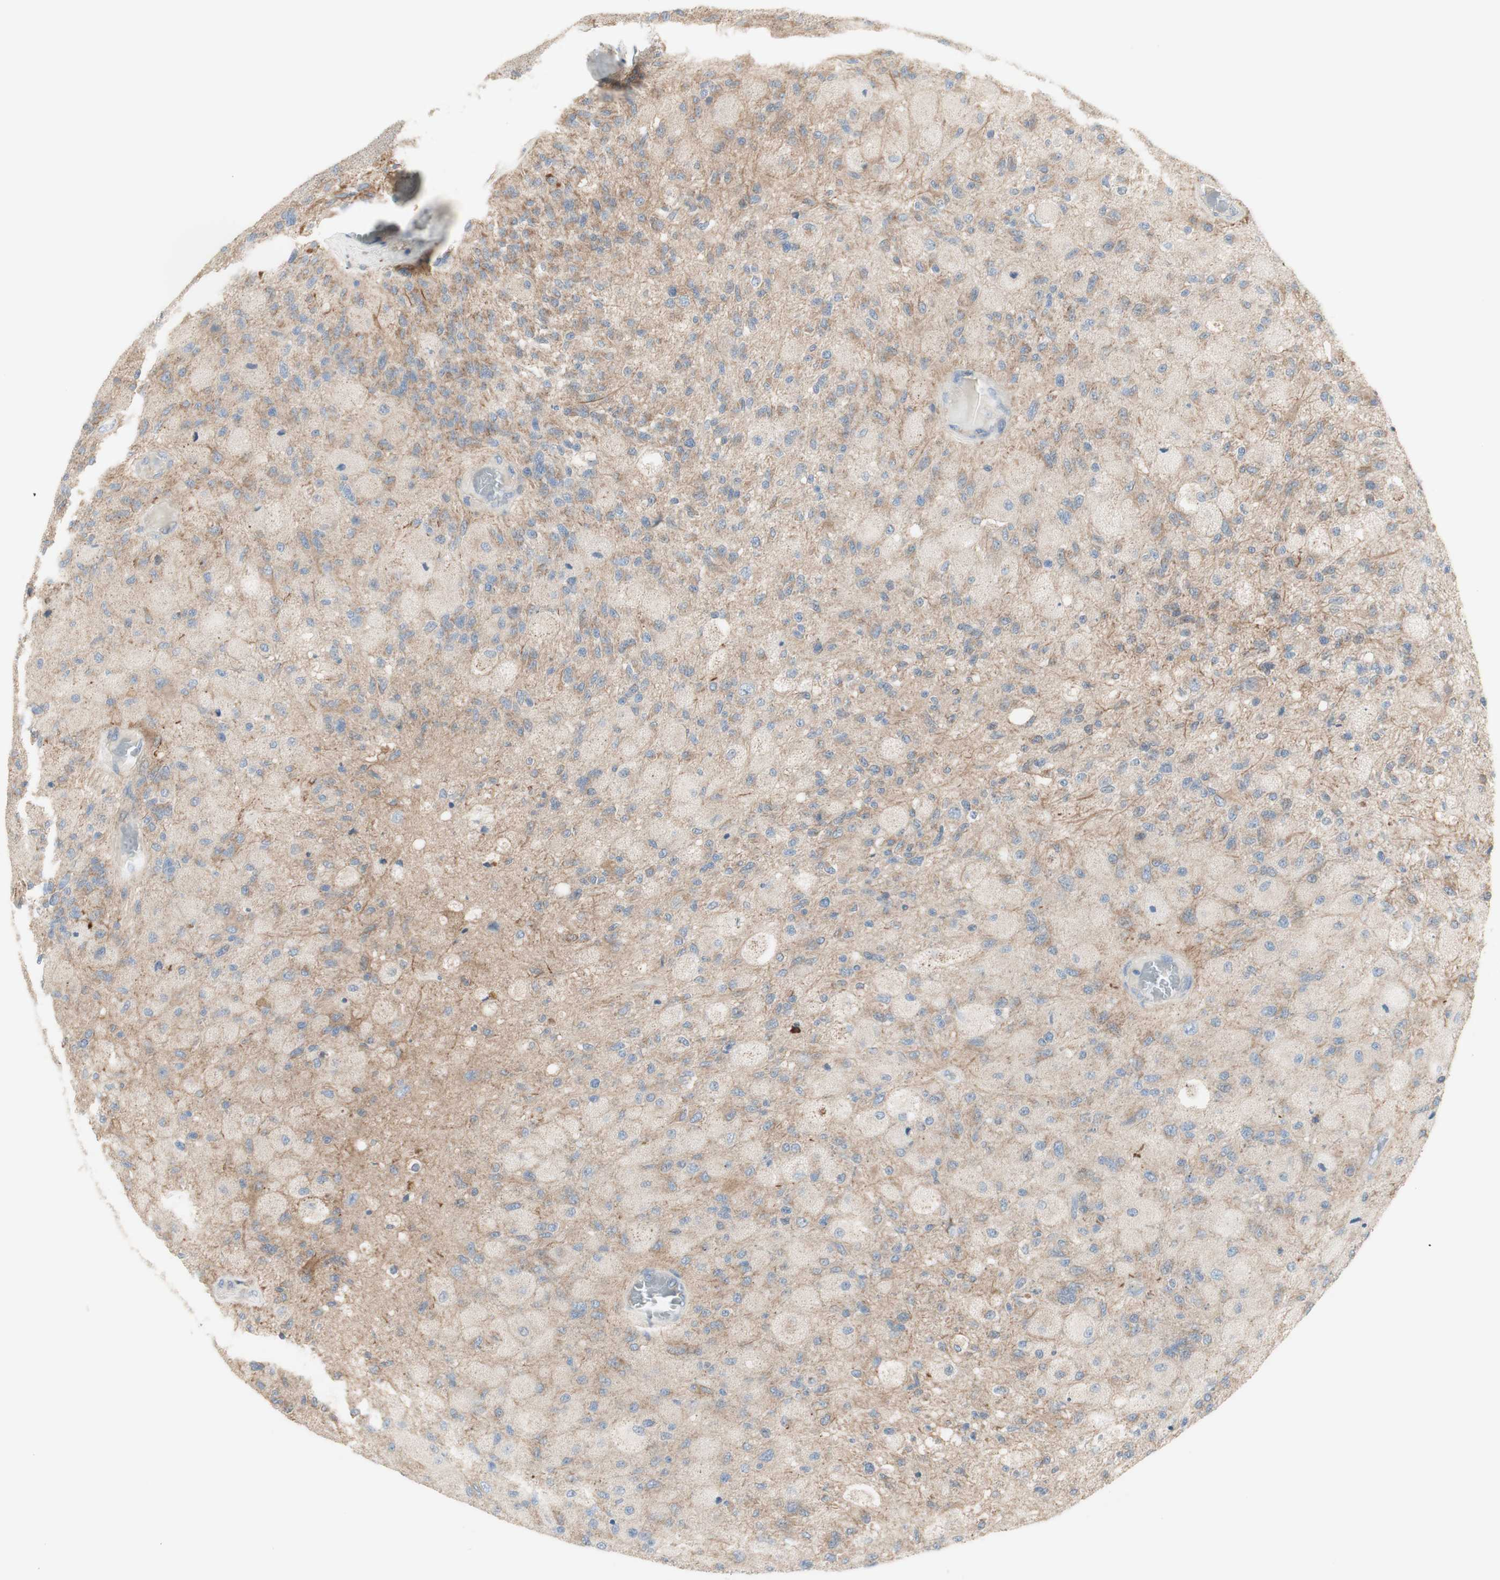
{"staining": {"intensity": "weak", "quantity": "<25%", "location": "cytoplasmic/membranous"}, "tissue": "glioma", "cell_type": "Tumor cells", "image_type": "cancer", "snomed": [{"axis": "morphology", "description": "Normal tissue, NOS"}, {"axis": "morphology", "description": "Glioma, malignant, High grade"}, {"axis": "topography", "description": "Cerebral cortex"}], "caption": "Tumor cells are negative for brown protein staining in malignant glioma (high-grade).", "gene": "C3orf52", "patient": {"sex": "male", "age": 77}}